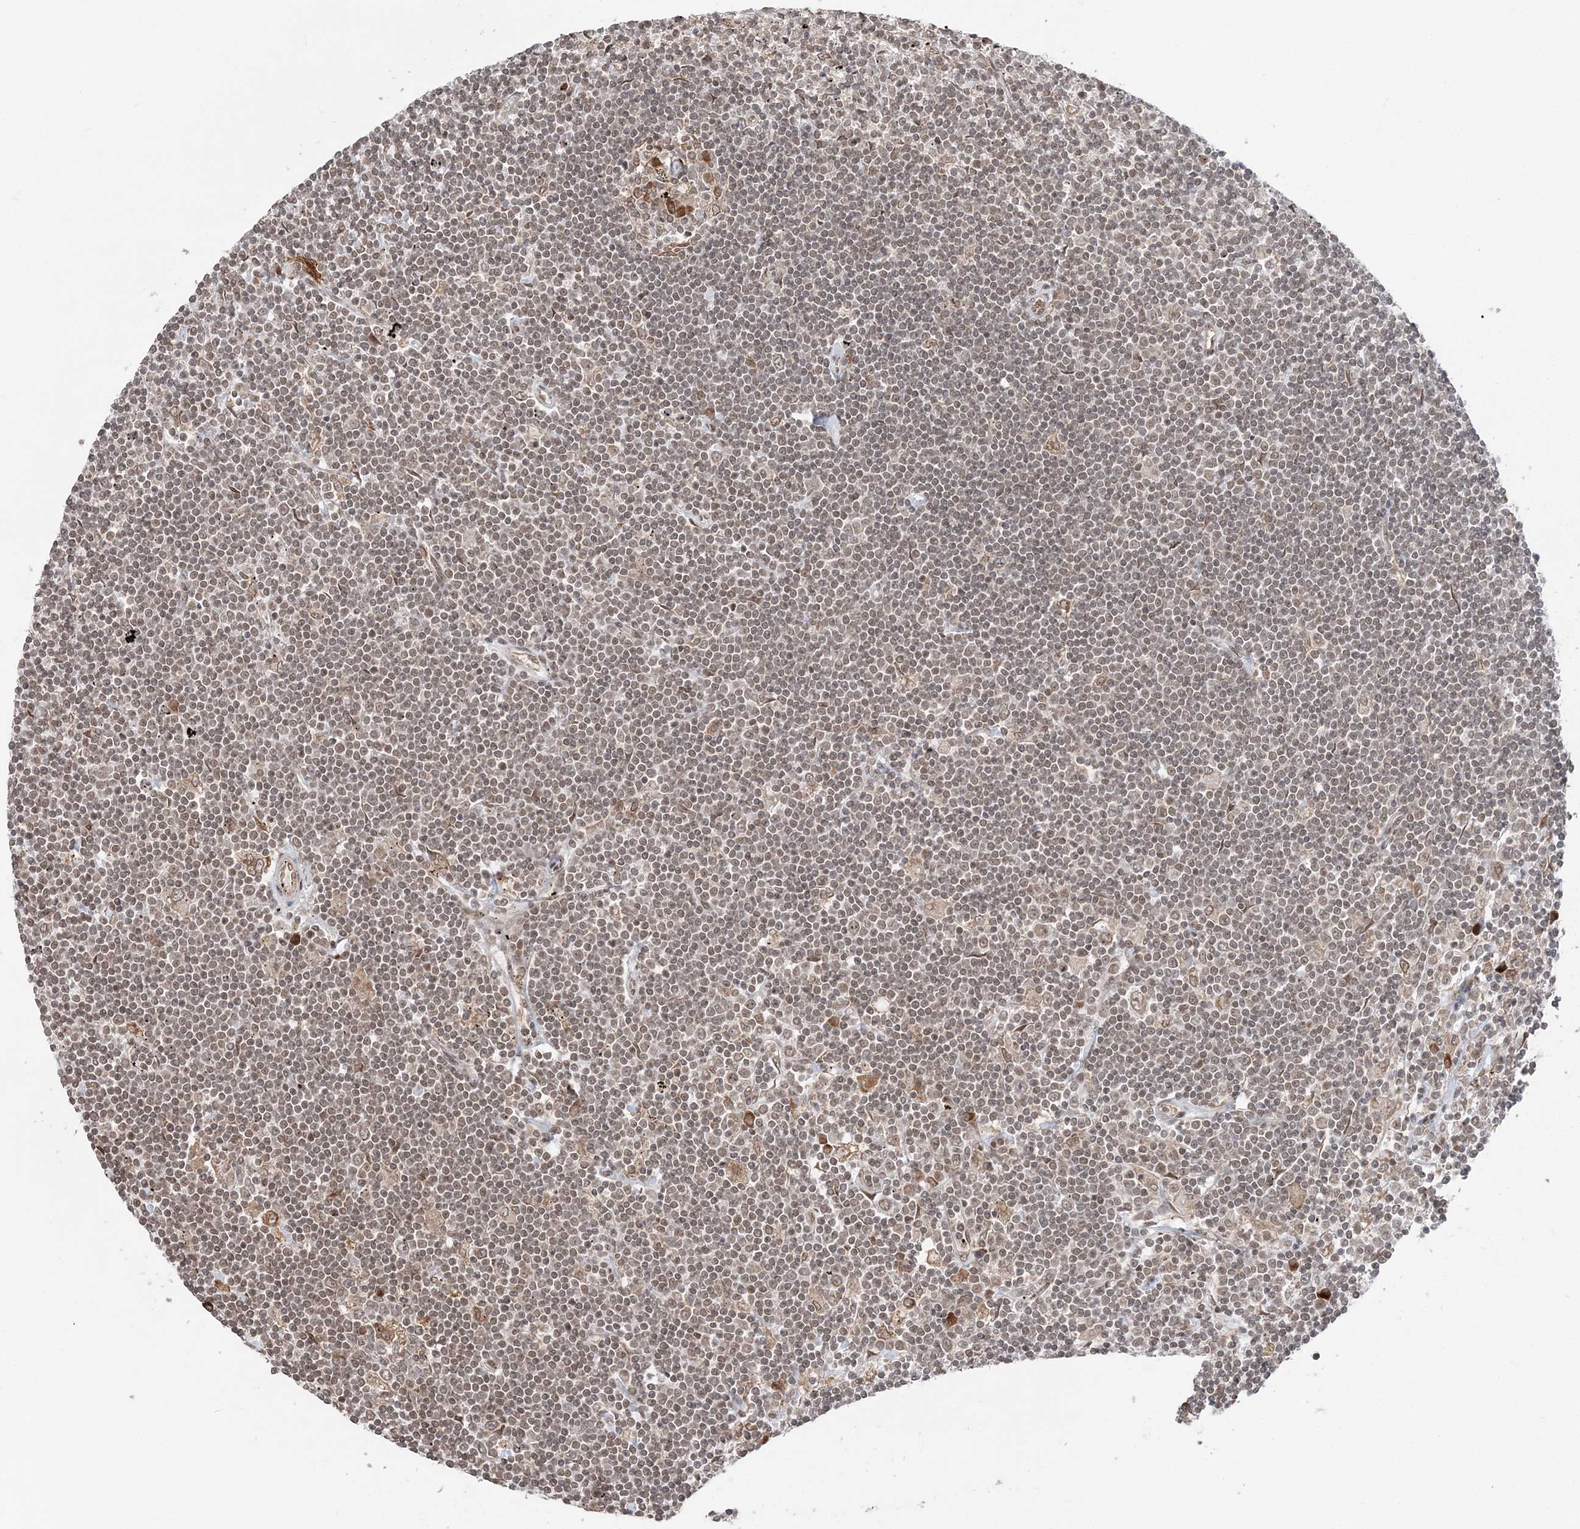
{"staining": {"intensity": "weak", "quantity": "25%-75%", "location": "nuclear"}, "tissue": "lymphoma", "cell_type": "Tumor cells", "image_type": "cancer", "snomed": [{"axis": "morphology", "description": "Malignant lymphoma, non-Hodgkin's type, Low grade"}, {"axis": "topography", "description": "Spleen"}], "caption": "High-magnification brightfield microscopy of lymphoma stained with DAB (brown) and counterstained with hematoxylin (blue). tumor cells exhibit weak nuclear expression is present in about25%-75% of cells. (brown staining indicates protein expression, while blue staining denotes nuclei).", "gene": "TMED10", "patient": {"sex": "male", "age": 76}}